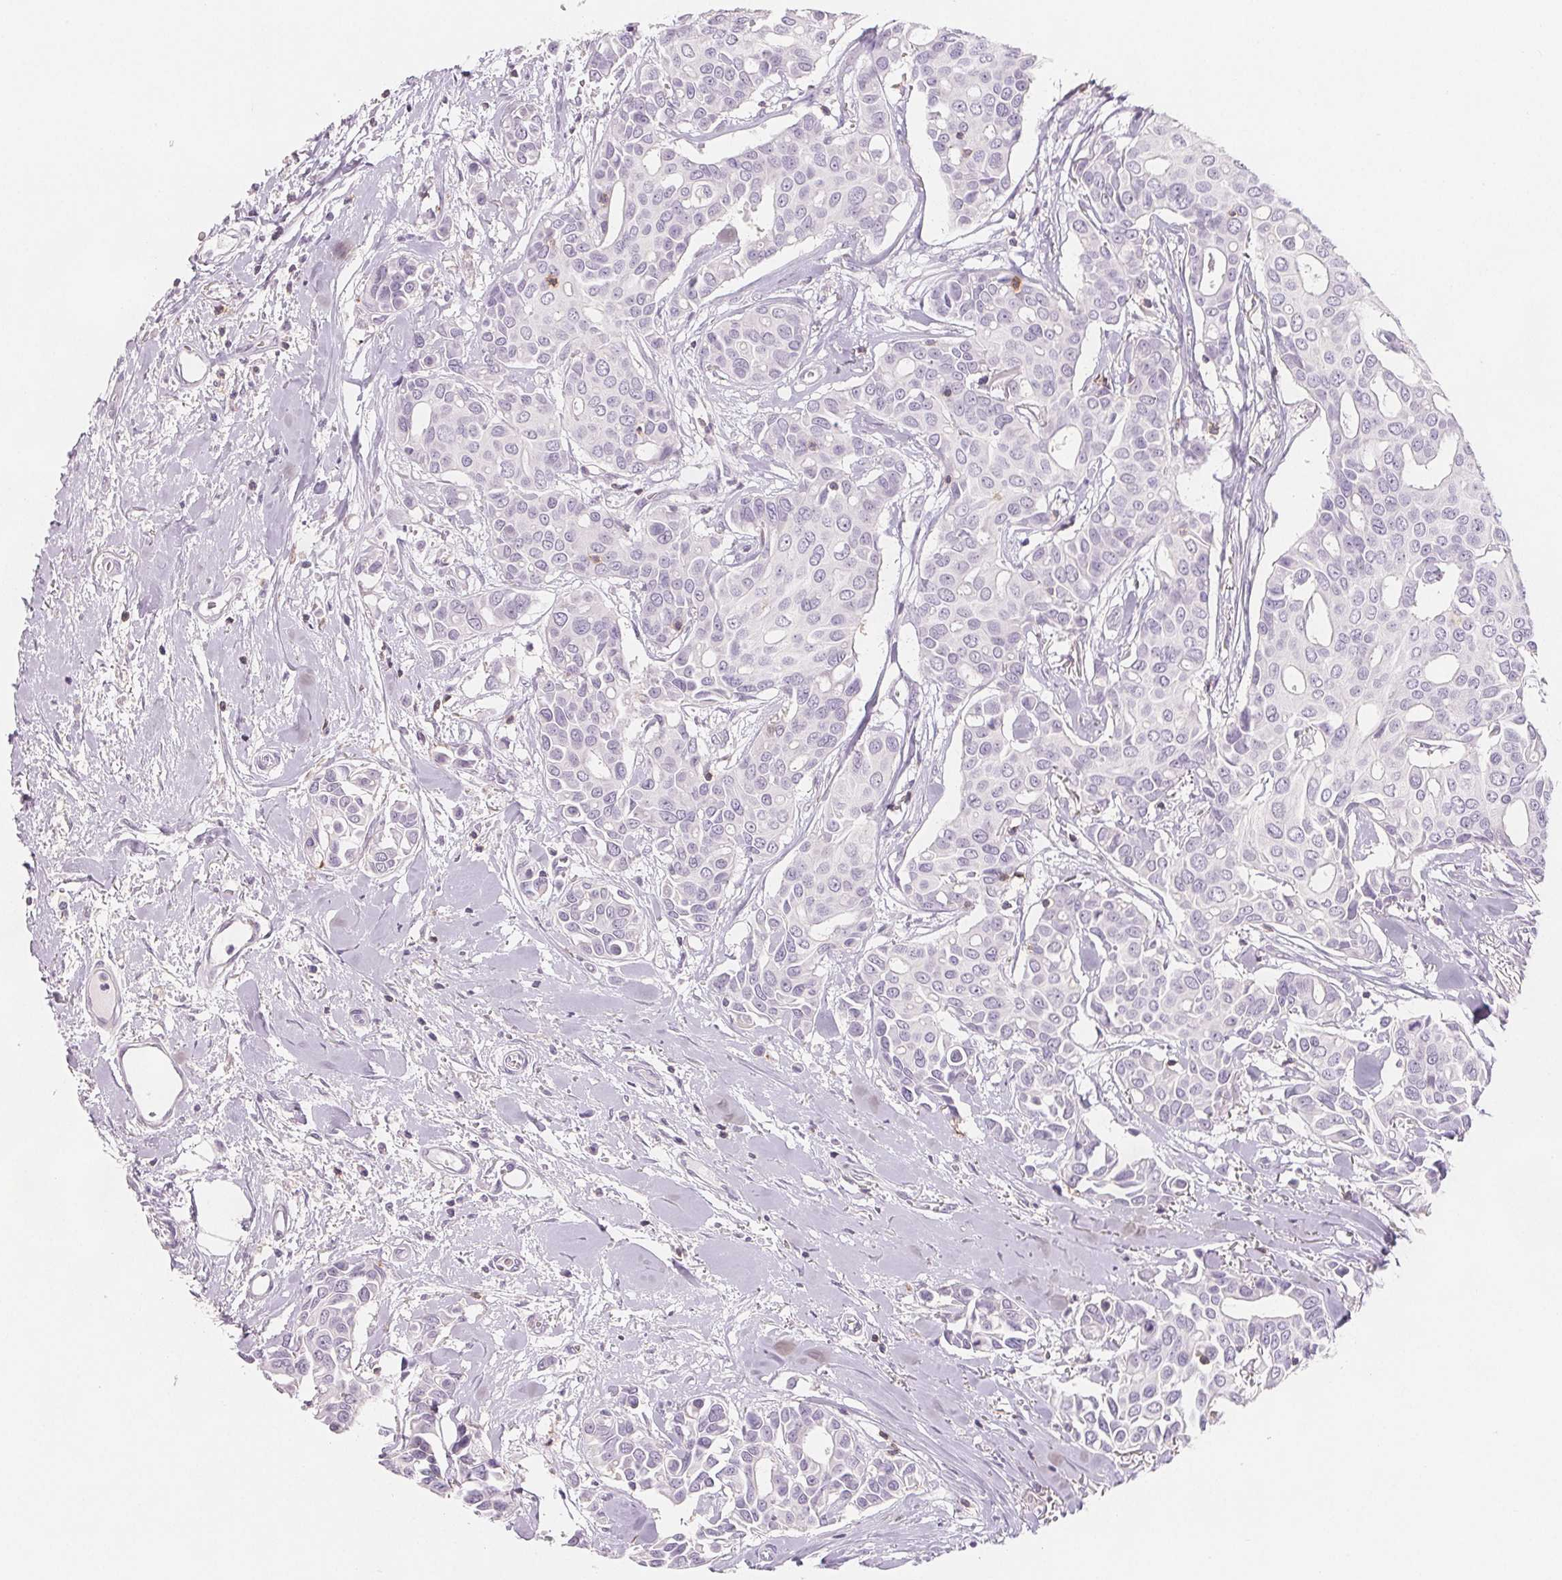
{"staining": {"intensity": "negative", "quantity": "none", "location": "none"}, "tissue": "breast cancer", "cell_type": "Tumor cells", "image_type": "cancer", "snomed": [{"axis": "morphology", "description": "Duct carcinoma"}, {"axis": "topography", "description": "Breast"}], "caption": "This image is of breast cancer stained with immunohistochemistry (IHC) to label a protein in brown with the nuclei are counter-stained blue. There is no staining in tumor cells. The staining was performed using DAB to visualize the protein expression in brown, while the nuclei were stained in blue with hematoxylin (Magnification: 20x).", "gene": "CD69", "patient": {"sex": "female", "age": 54}}